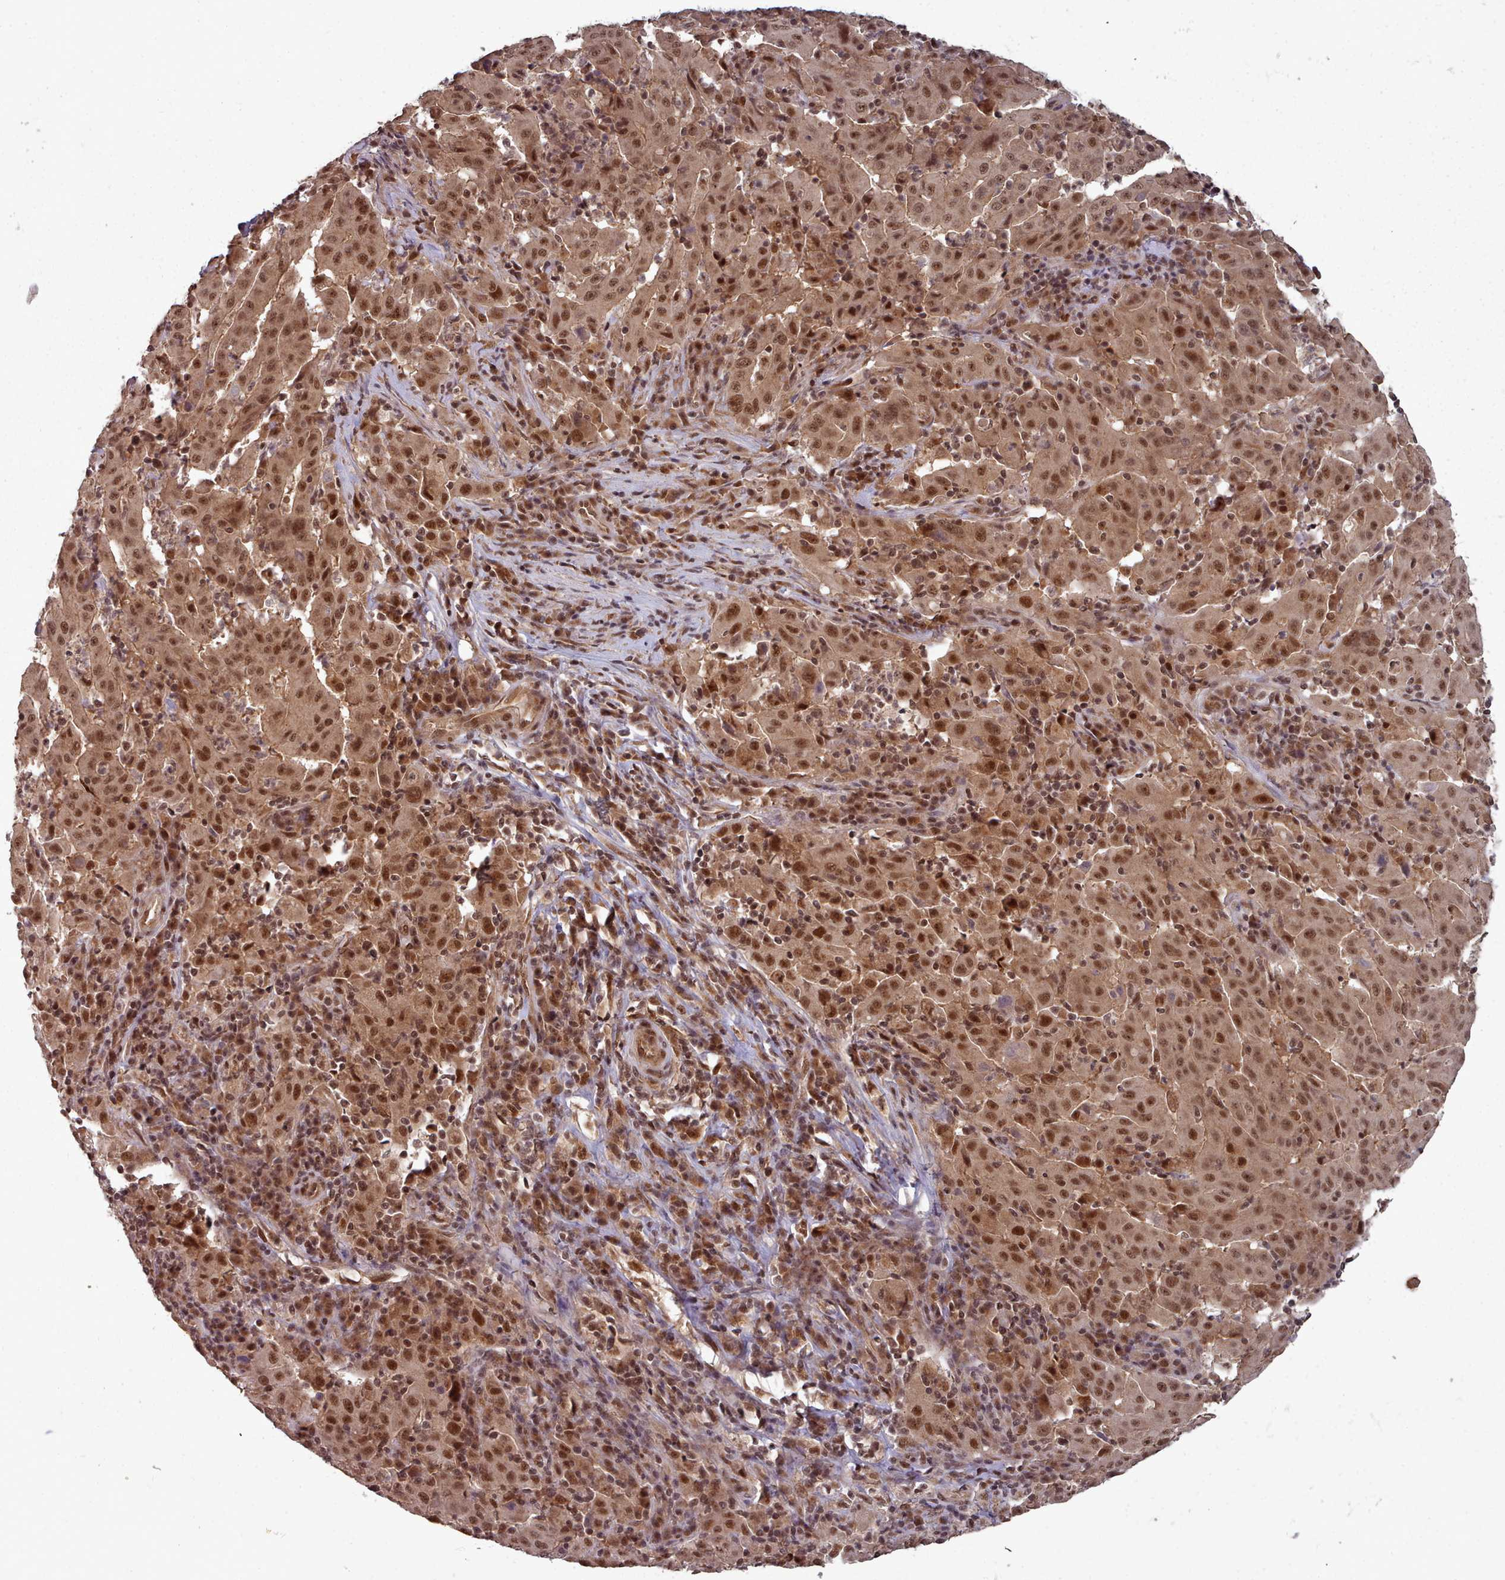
{"staining": {"intensity": "moderate", "quantity": ">75%", "location": "cytoplasmic/membranous,nuclear"}, "tissue": "pancreatic cancer", "cell_type": "Tumor cells", "image_type": "cancer", "snomed": [{"axis": "morphology", "description": "Adenocarcinoma, NOS"}, {"axis": "topography", "description": "Pancreas"}], "caption": "Protein staining of adenocarcinoma (pancreatic) tissue shows moderate cytoplasmic/membranous and nuclear expression in about >75% of tumor cells. The staining was performed using DAB (3,3'-diaminobenzidine), with brown indicating positive protein expression. Nuclei are stained blue with hematoxylin.", "gene": "DHX8", "patient": {"sex": "male", "age": 63}}